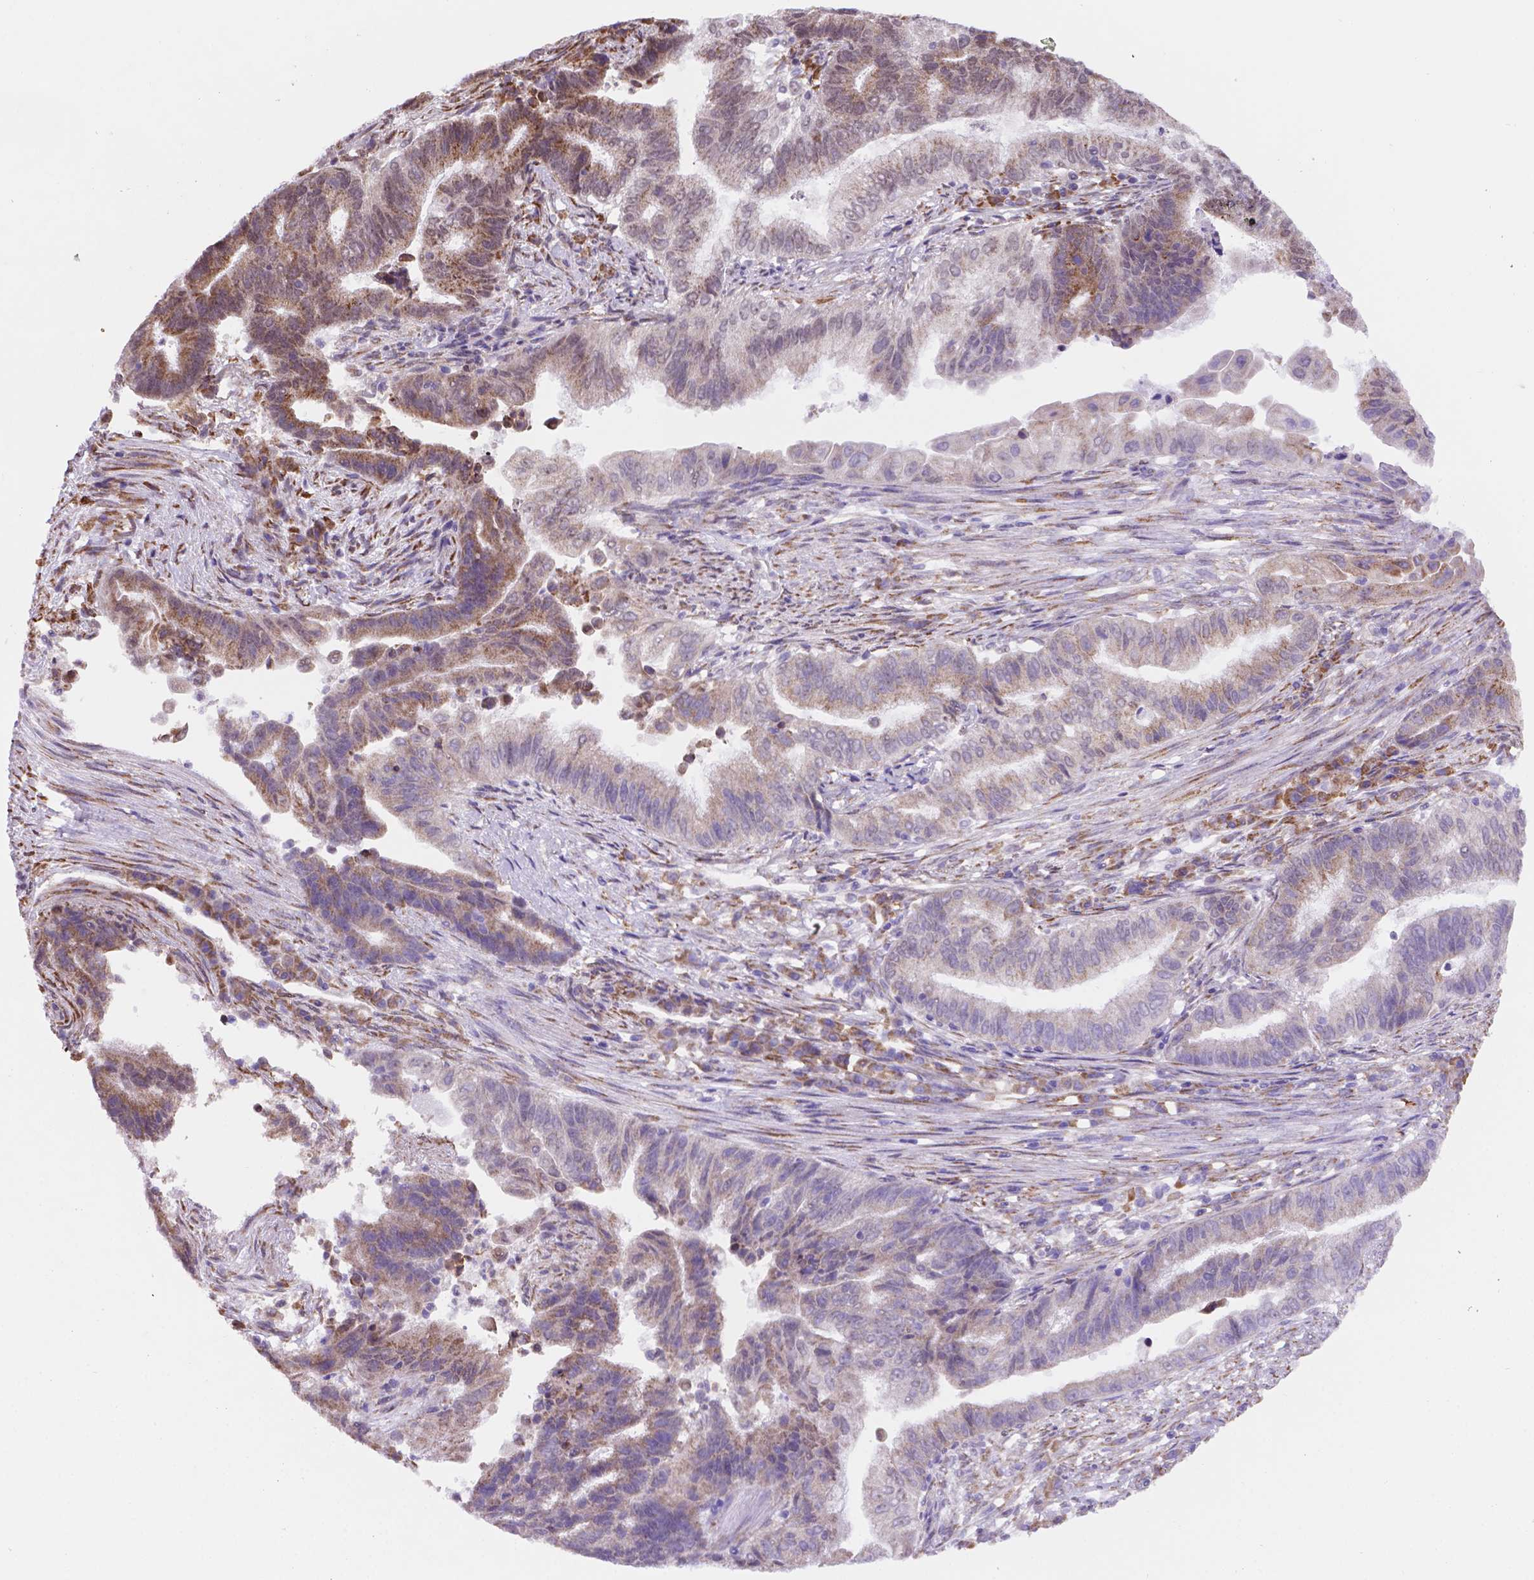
{"staining": {"intensity": "moderate", "quantity": "<25%", "location": "cytoplasmic/membranous"}, "tissue": "endometrial cancer", "cell_type": "Tumor cells", "image_type": "cancer", "snomed": [{"axis": "morphology", "description": "Adenocarcinoma, NOS"}, {"axis": "topography", "description": "Uterus"}, {"axis": "topography", "description": "Endometrium"}], "caption": "Brown immunohistochemical staining in human endometrial adenocarcinoma exhibits moderate cytoplasmic/membranous positivity in about <25% of tumor cells.", "gene": "FNIP1", "patient": {"sex": "female", "age": 54}}